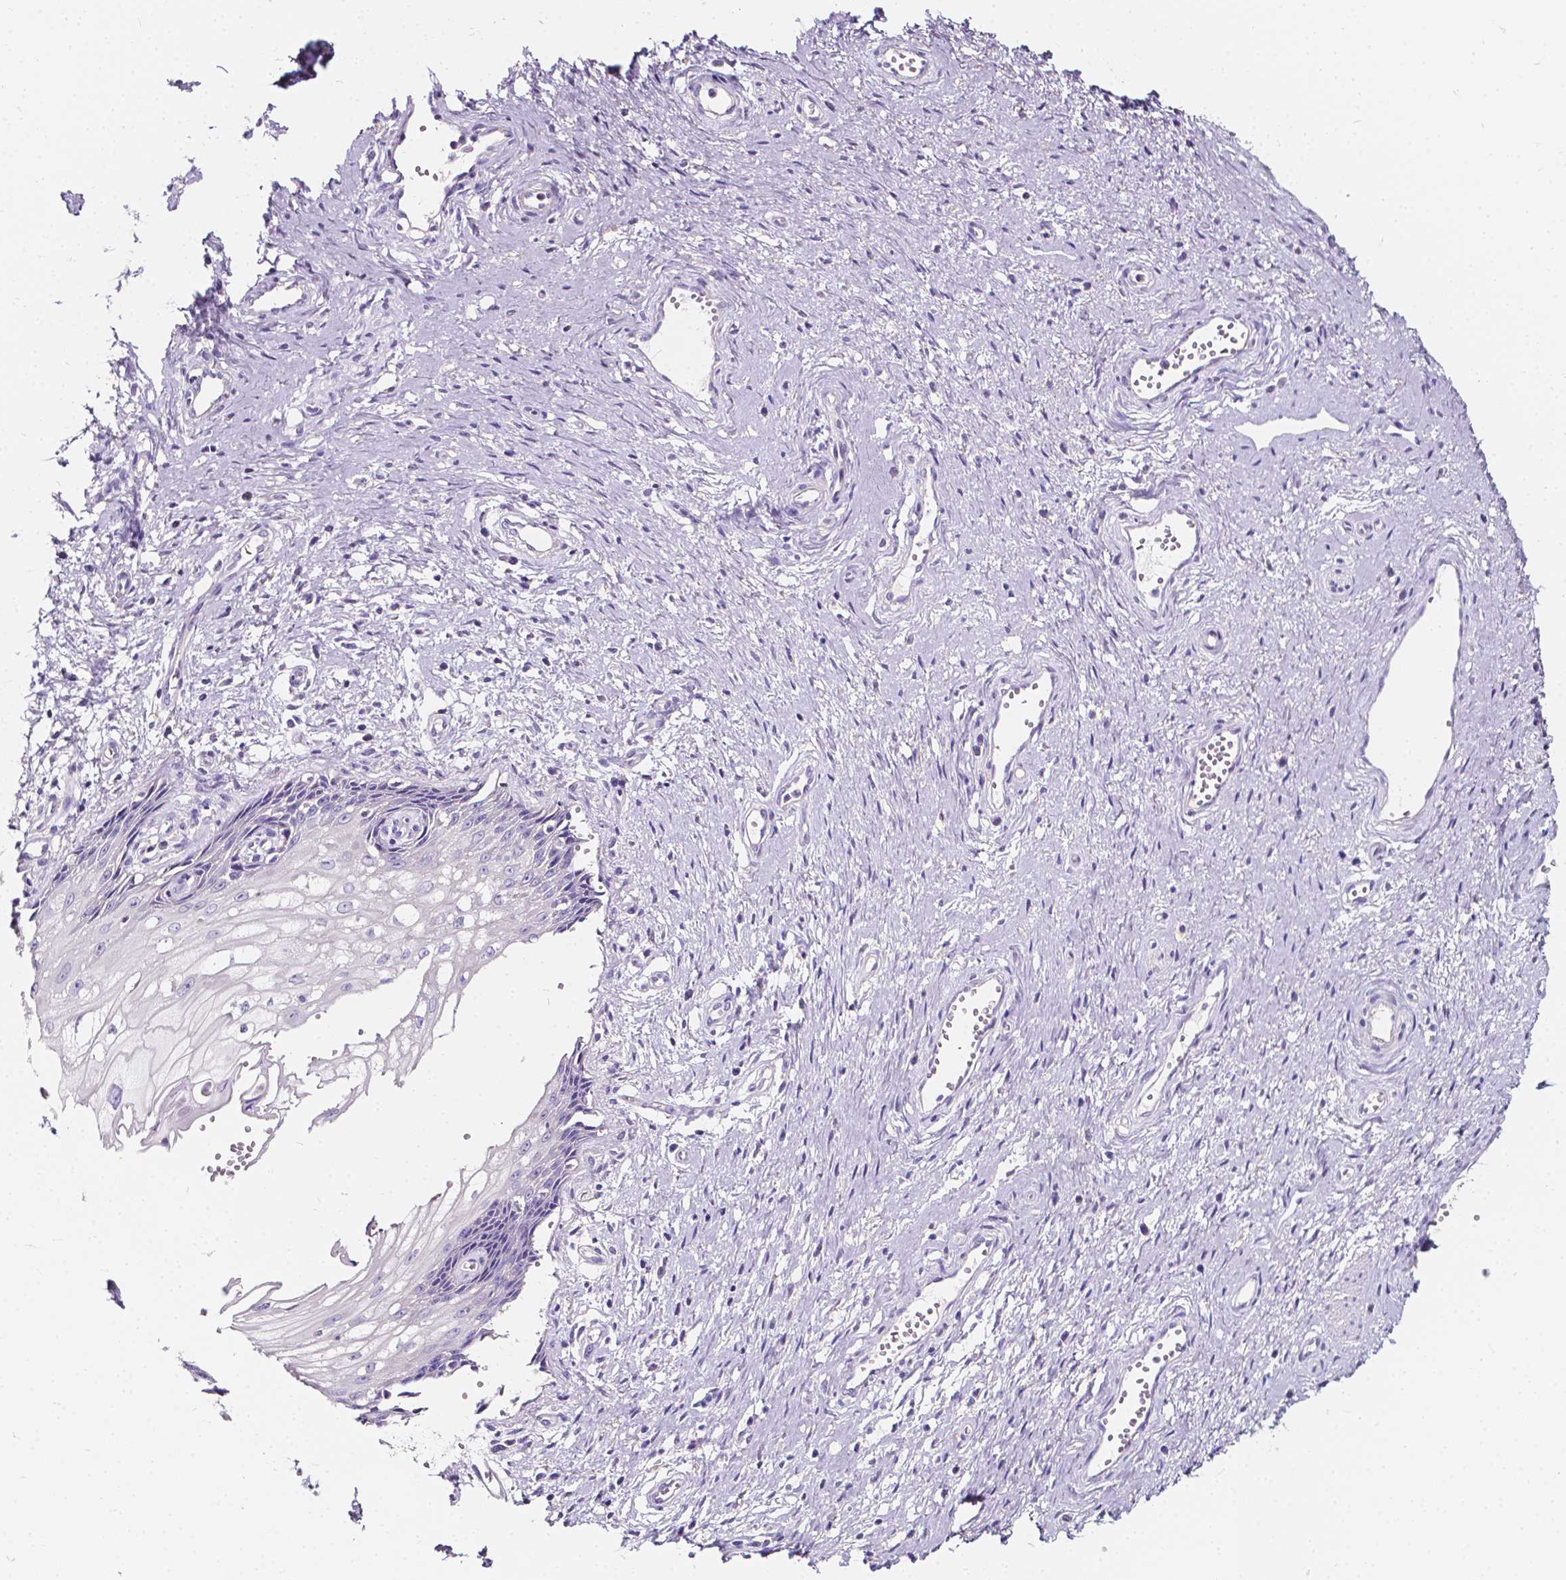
{"staining": {"intensity": "negative", "quantity": "none", "location": "none"}, "tissue": "cervical cancer", "cell_type": "Tumor cells", "image_type": "cancer", "snomed": [{"axis": "morphology", "description": "Squamous cell carcinoma, NOS"}, {"axis": "topography", "description": "Cervix"}], "caption": "This is a photomicrograph of IHC staining of squamous cell carcinoma (cervical), which shows no expression in tumor cells.", "gene": "CLSTN2", "patient": {"sex": "female", "age": 30}}